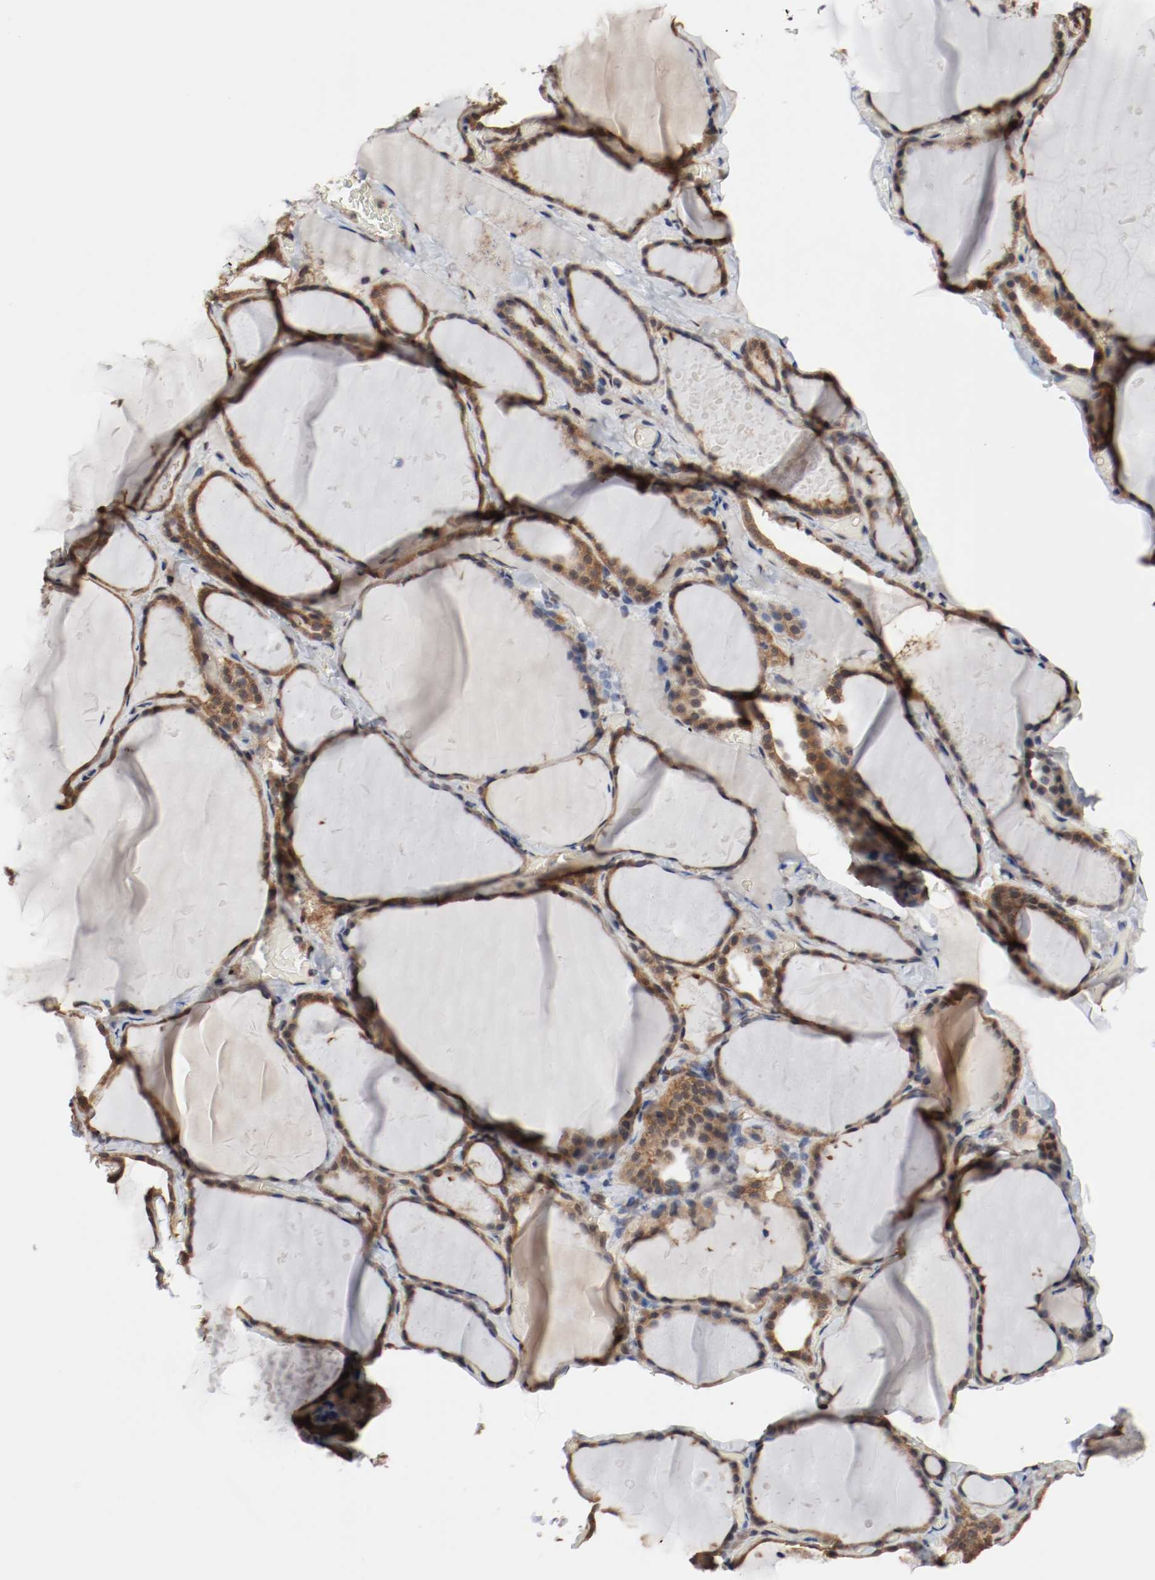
{"staining": {"intensity": "moderate", "quantity": ">75%", "location": "cytoplasmic/membranous"}, "tissue": "thyroid gland", "cell_type": "Glandular cells", "image_type": "normal", "snomed": [{"axis": "morphology", "description": "Normal tissue, NOS"}, {"axis": "topography", "description": "Thyroid gland"}], "caption": "High-power microscopy captured an immunohistochemistry photomicrograph of benign thyroid gland, revealing moderate cytoplasmic/membranous staining in approximately >75% of glandular cells. (IHC, brightfield microscopy, high magnification).", "gene": "AFG3L2", "patient": {"sex": "female", "age": 22}}